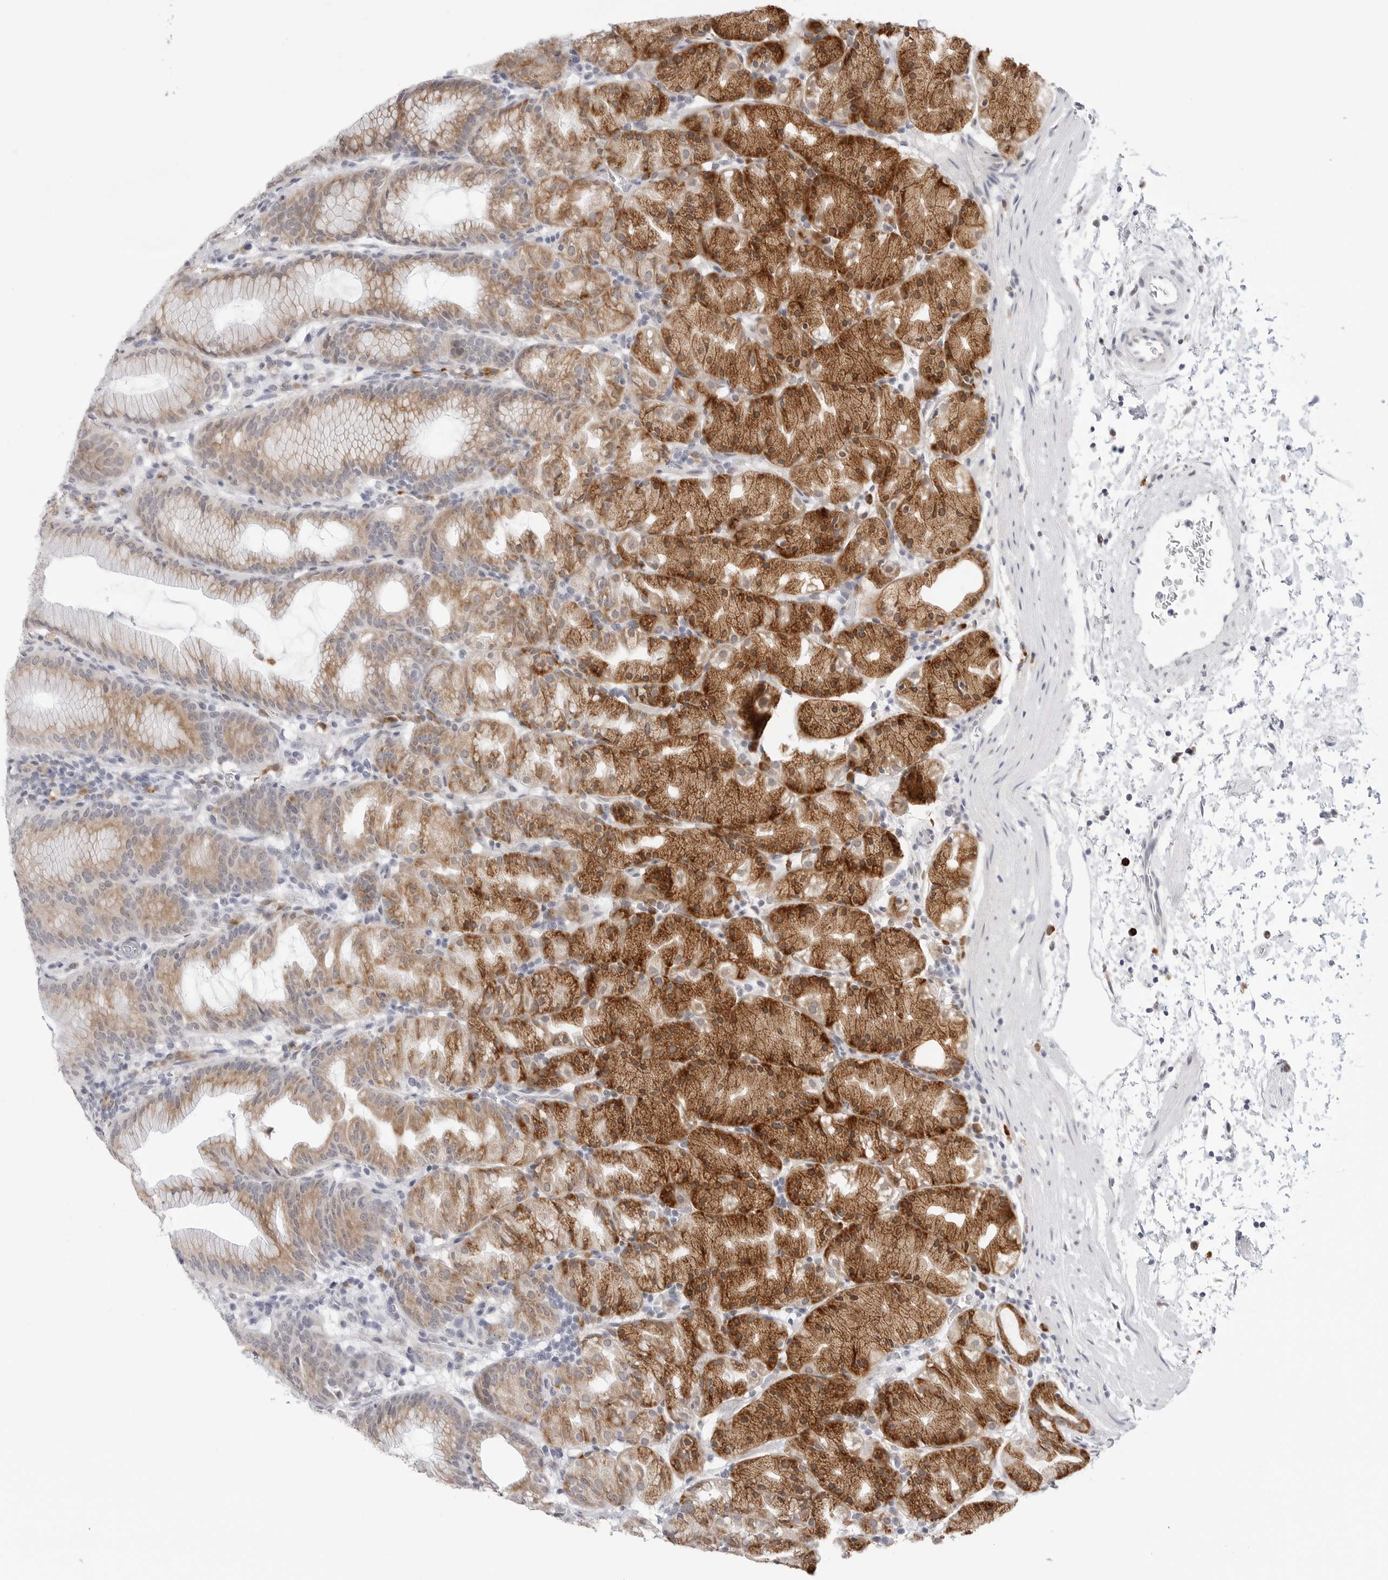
{"staining": {"intensity": "strong", "quantity": "25%-75%", "location": "cytoplasmic/membranous"}, "tissue": "stomach", "cell_type": "Glandular cells", "image_type": "normal", "snomed": [{"axis": "morphology", "description": "Normal tissue, NOS"}, {"axis": "topography", "description": "Stomach, upper"}], "caption": "A high amount of strong cytoplasmic/membranous staining is present in approximately 25%-75% of glandular cells in unremarkable stomach.", "gene": "RPN1", "patient": {"sex": "male", "age": 48}}